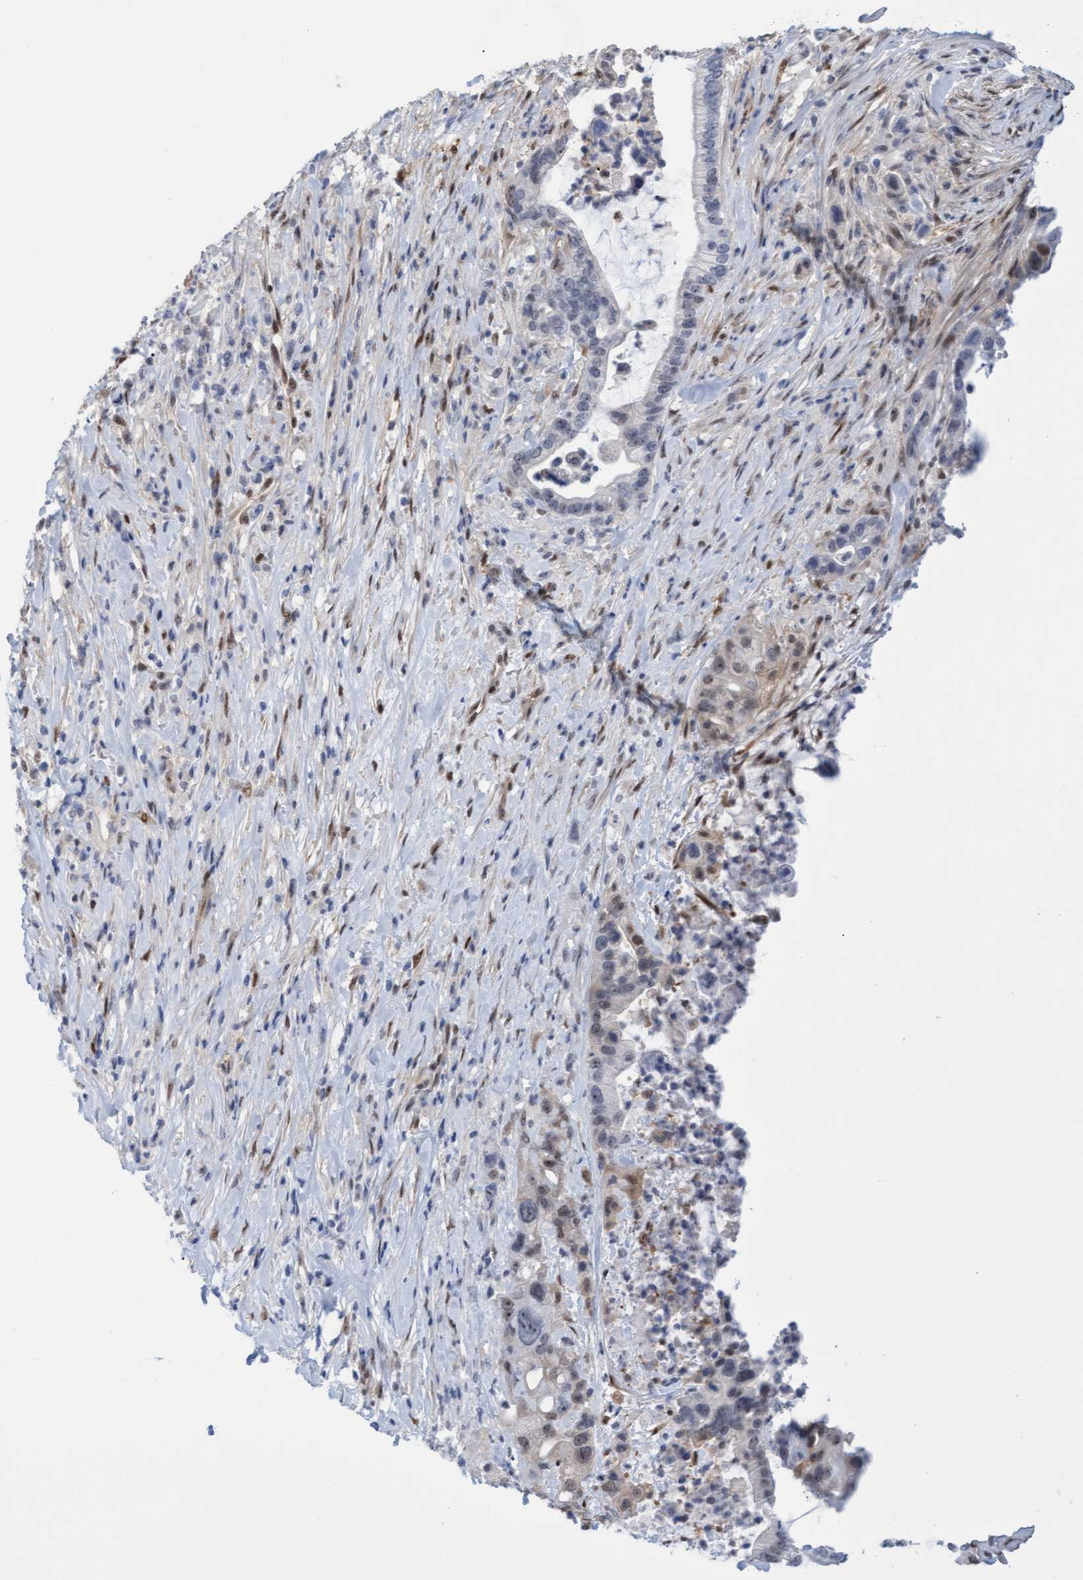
{"staining": {"intensity": "negative", "quantity": "none", "location": "none"}, "tissue": "pancreatic cancer", "cell_type": "Tumor cells", "image_type": "cancer", "snomed": [{"axis": "morphology", "description": "Adenocarcinoma, NOS"}, {"axis": "topography", "description": "Pancreas"}], "caption": "Immunohistochemistry of adenocarcinoma (pancreatic) reveals no expression in tumor cells.", "gene": "PINX1", "patient": {"sex": "male", "age": 69}}